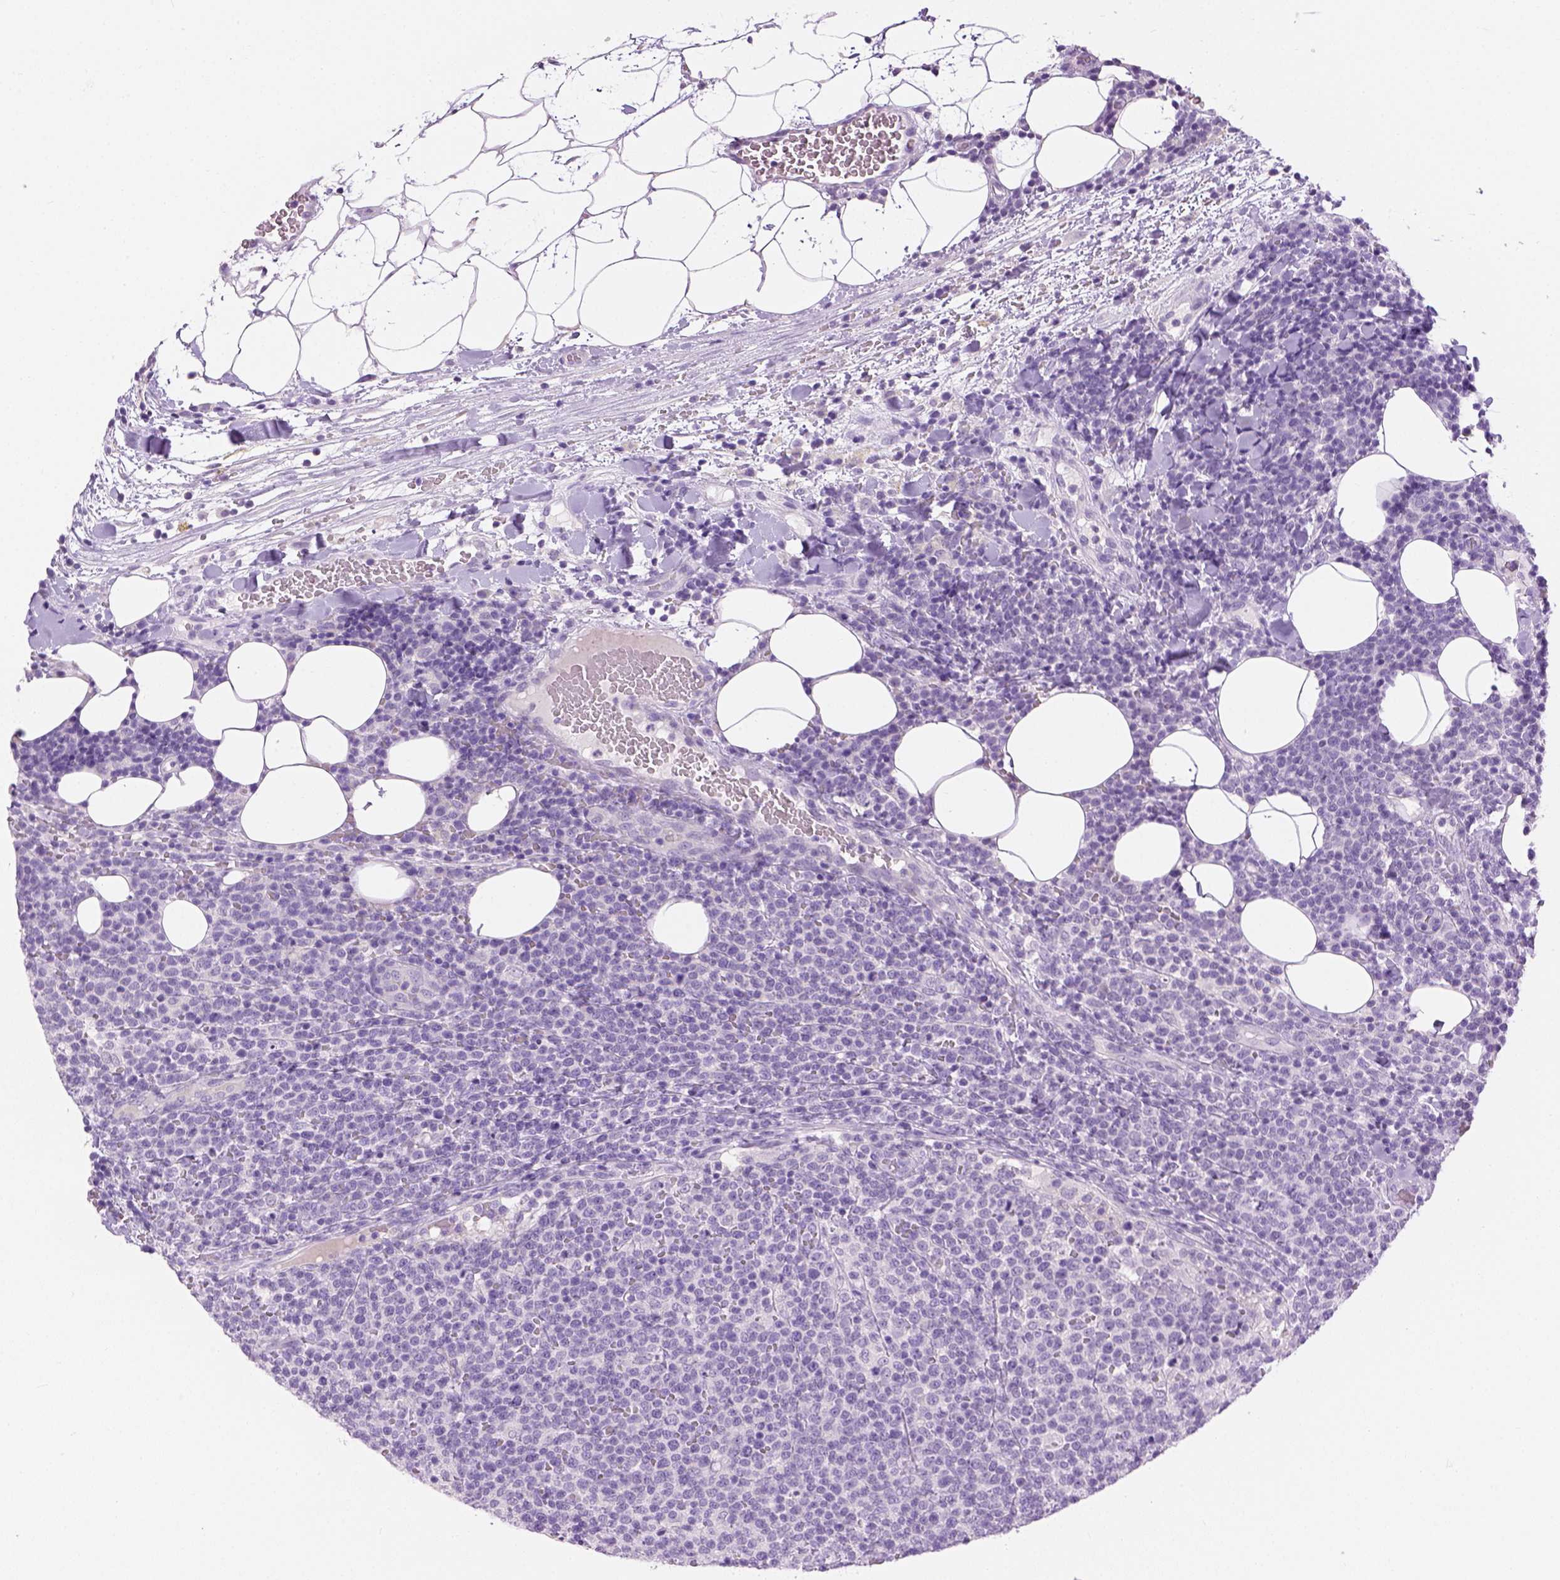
{"staining": {"intensity": "negative", "quantity": "none", "location": "none"}, "tissue": "lymphoma", "cell_type": "Tumor cells", "image_type": "cancer", "snomed": [{"axis": "morphology", "description": "Malignant lymphoma, non-Hodgkin's type, High grade"}, {"axis": "topography", "description": "Lymph node"}], "caption": "DAB immunohistochemical staining of human high-grade malignant lymphoma, non-Hodgkin's type exhibits no significant staining in tumor cells. (DAB IHC, high magnification).", "gene": "CYP24A1", "patient": {"sex": "male", "age": 61}}